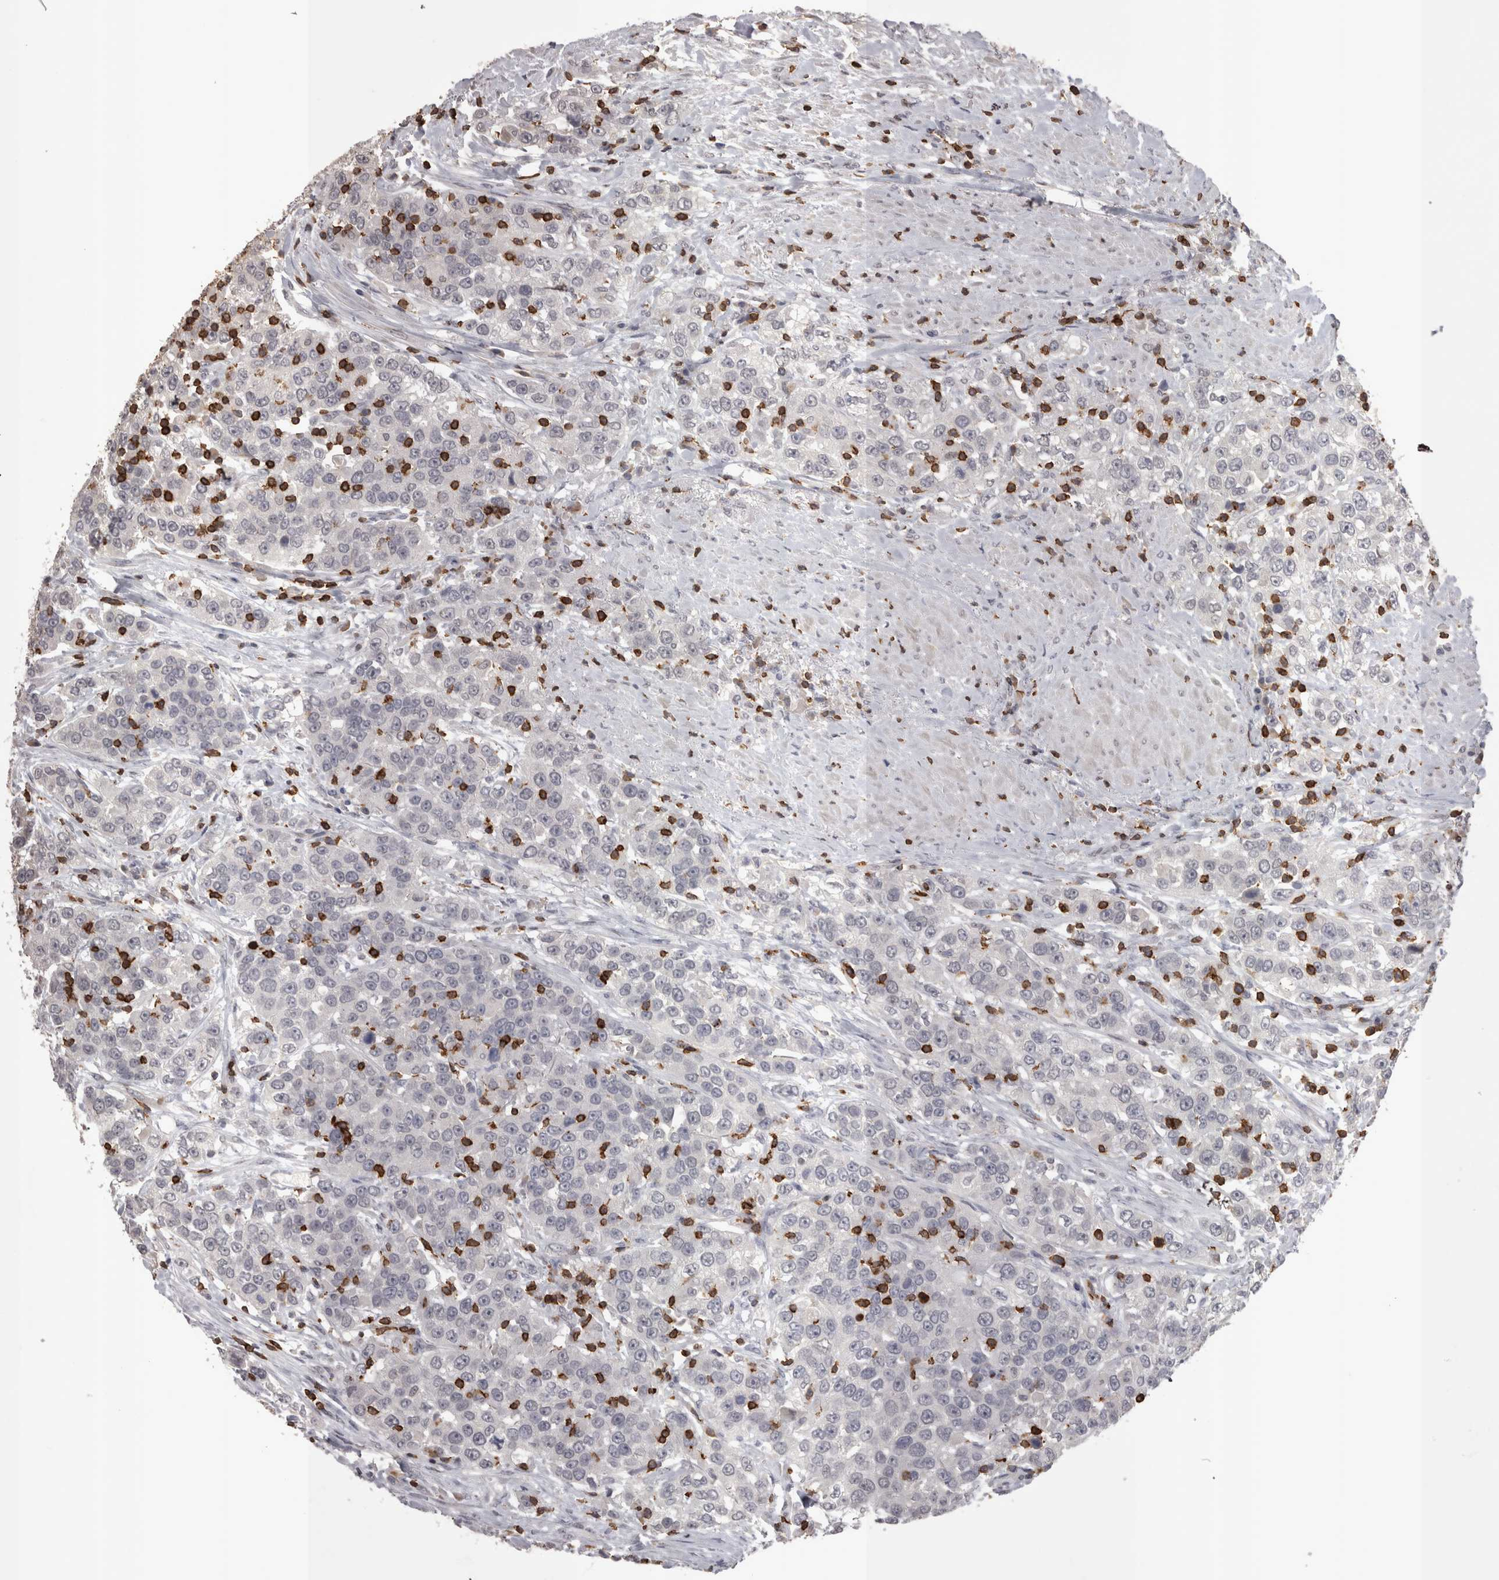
{"staining": {"intensity": "negative", "quantity": "none", "location": "none"}, "tissue": "urothelial cancer", "cell_type": "Tumor cells", "image_type": "cancer", "snomed": [{"axis": "morphology", "description": "Urothelial carcinoma, High grade"}, {"axis": "topography", "description": "Urinary bladder"}], "caption": "A high-resolution photomicrograph shows IHC staining of urothelial cancer, which demonstrates no significant expression in tumor cells.", "gene": "SKAP1", "patient": {"sex": "female", "age": 80}}